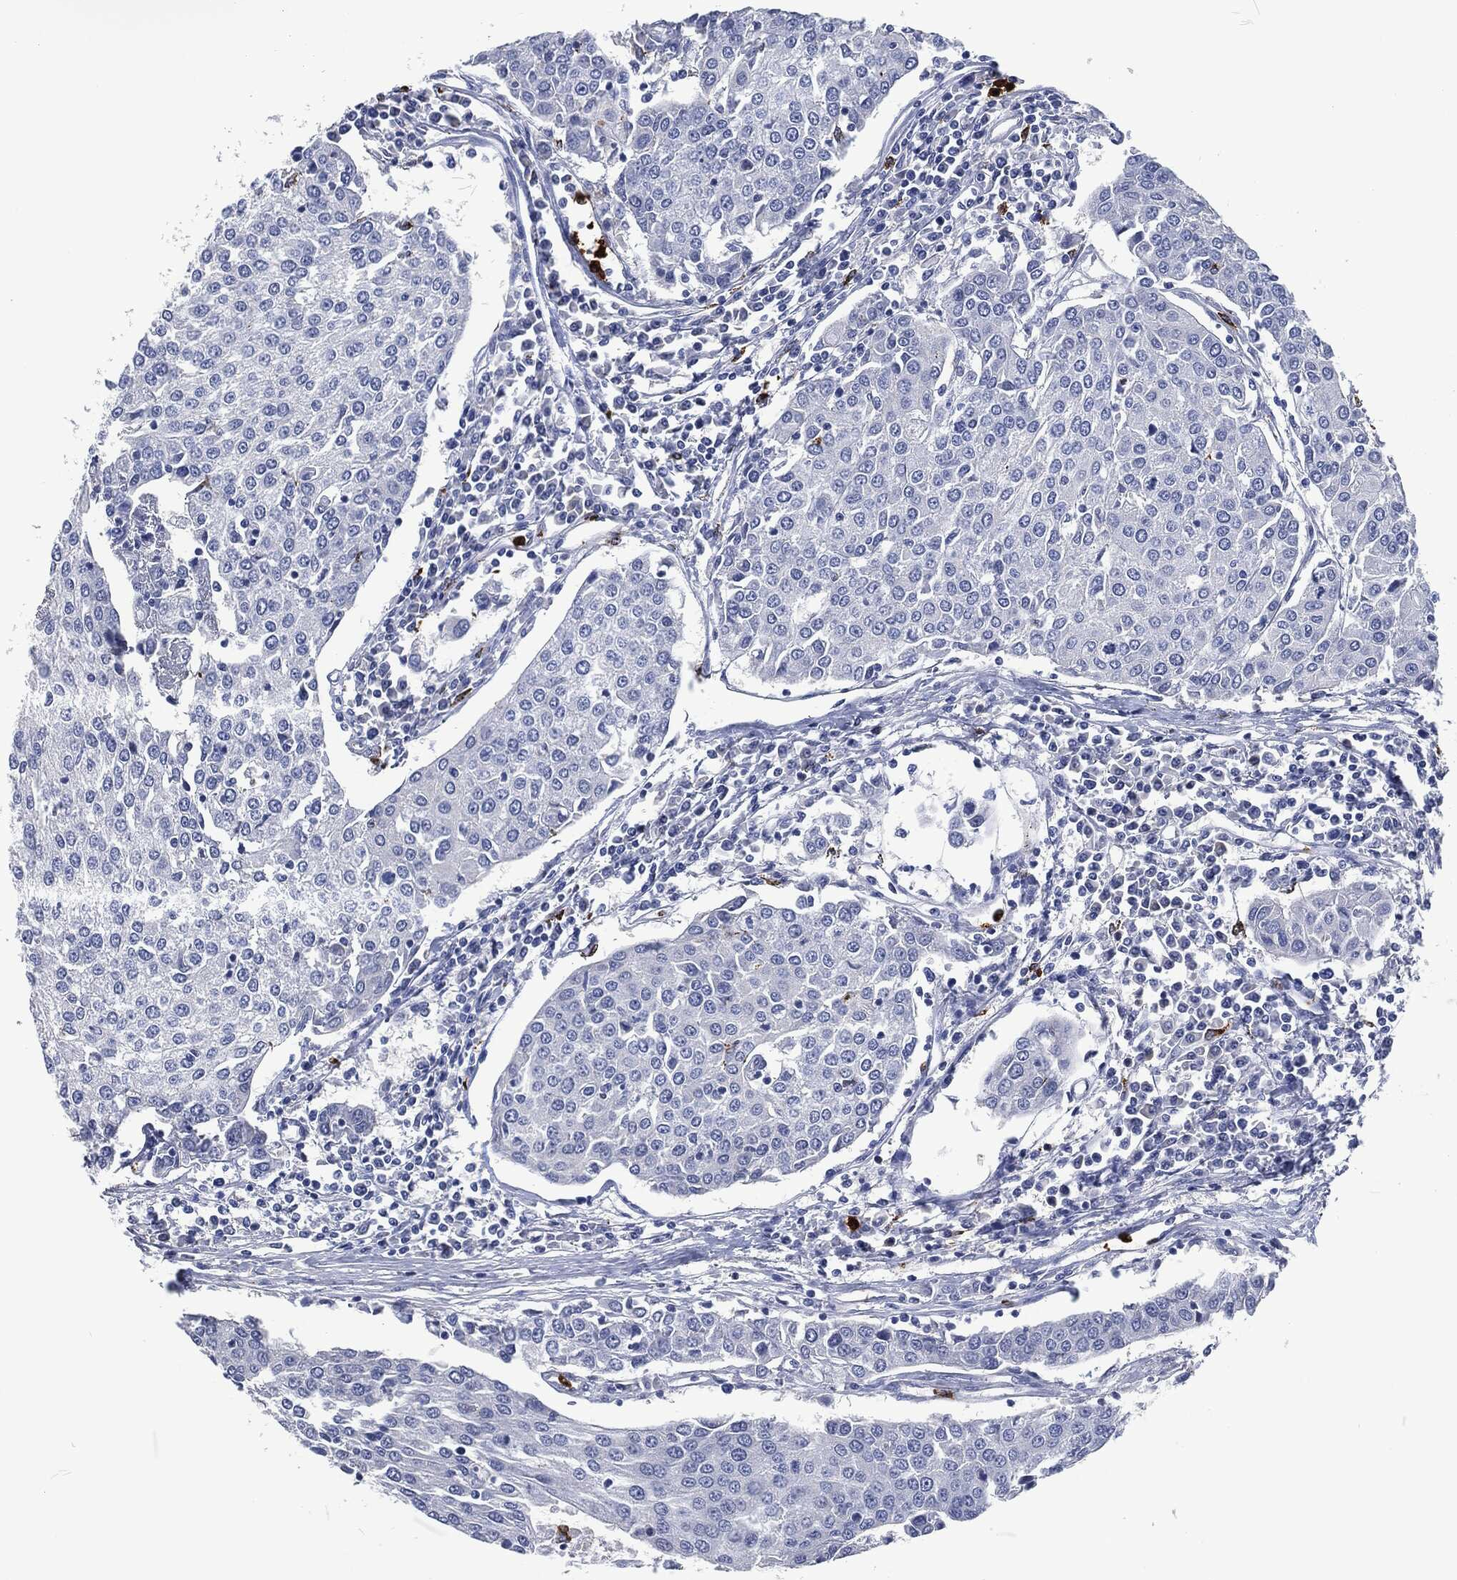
{"staining": {"intensity": "negative", "quantity": "none", "location": "none"}, "tissue": "urothelial cancer", "cell_type": "Tumor cells", "image_type": "cancer", "snomed": [{"axis": "morphology", "description": "Urothelial carcinoma, High grade"}, {"axis": "topography", "description": "Urinary bladder"}], "caption": "Protein analysis of urothelial carcinoma (high-grade) exhibits no significant positivity in tumor cells.", "gene": "MPO", "patient": {"sex": "female", "age": 85}}